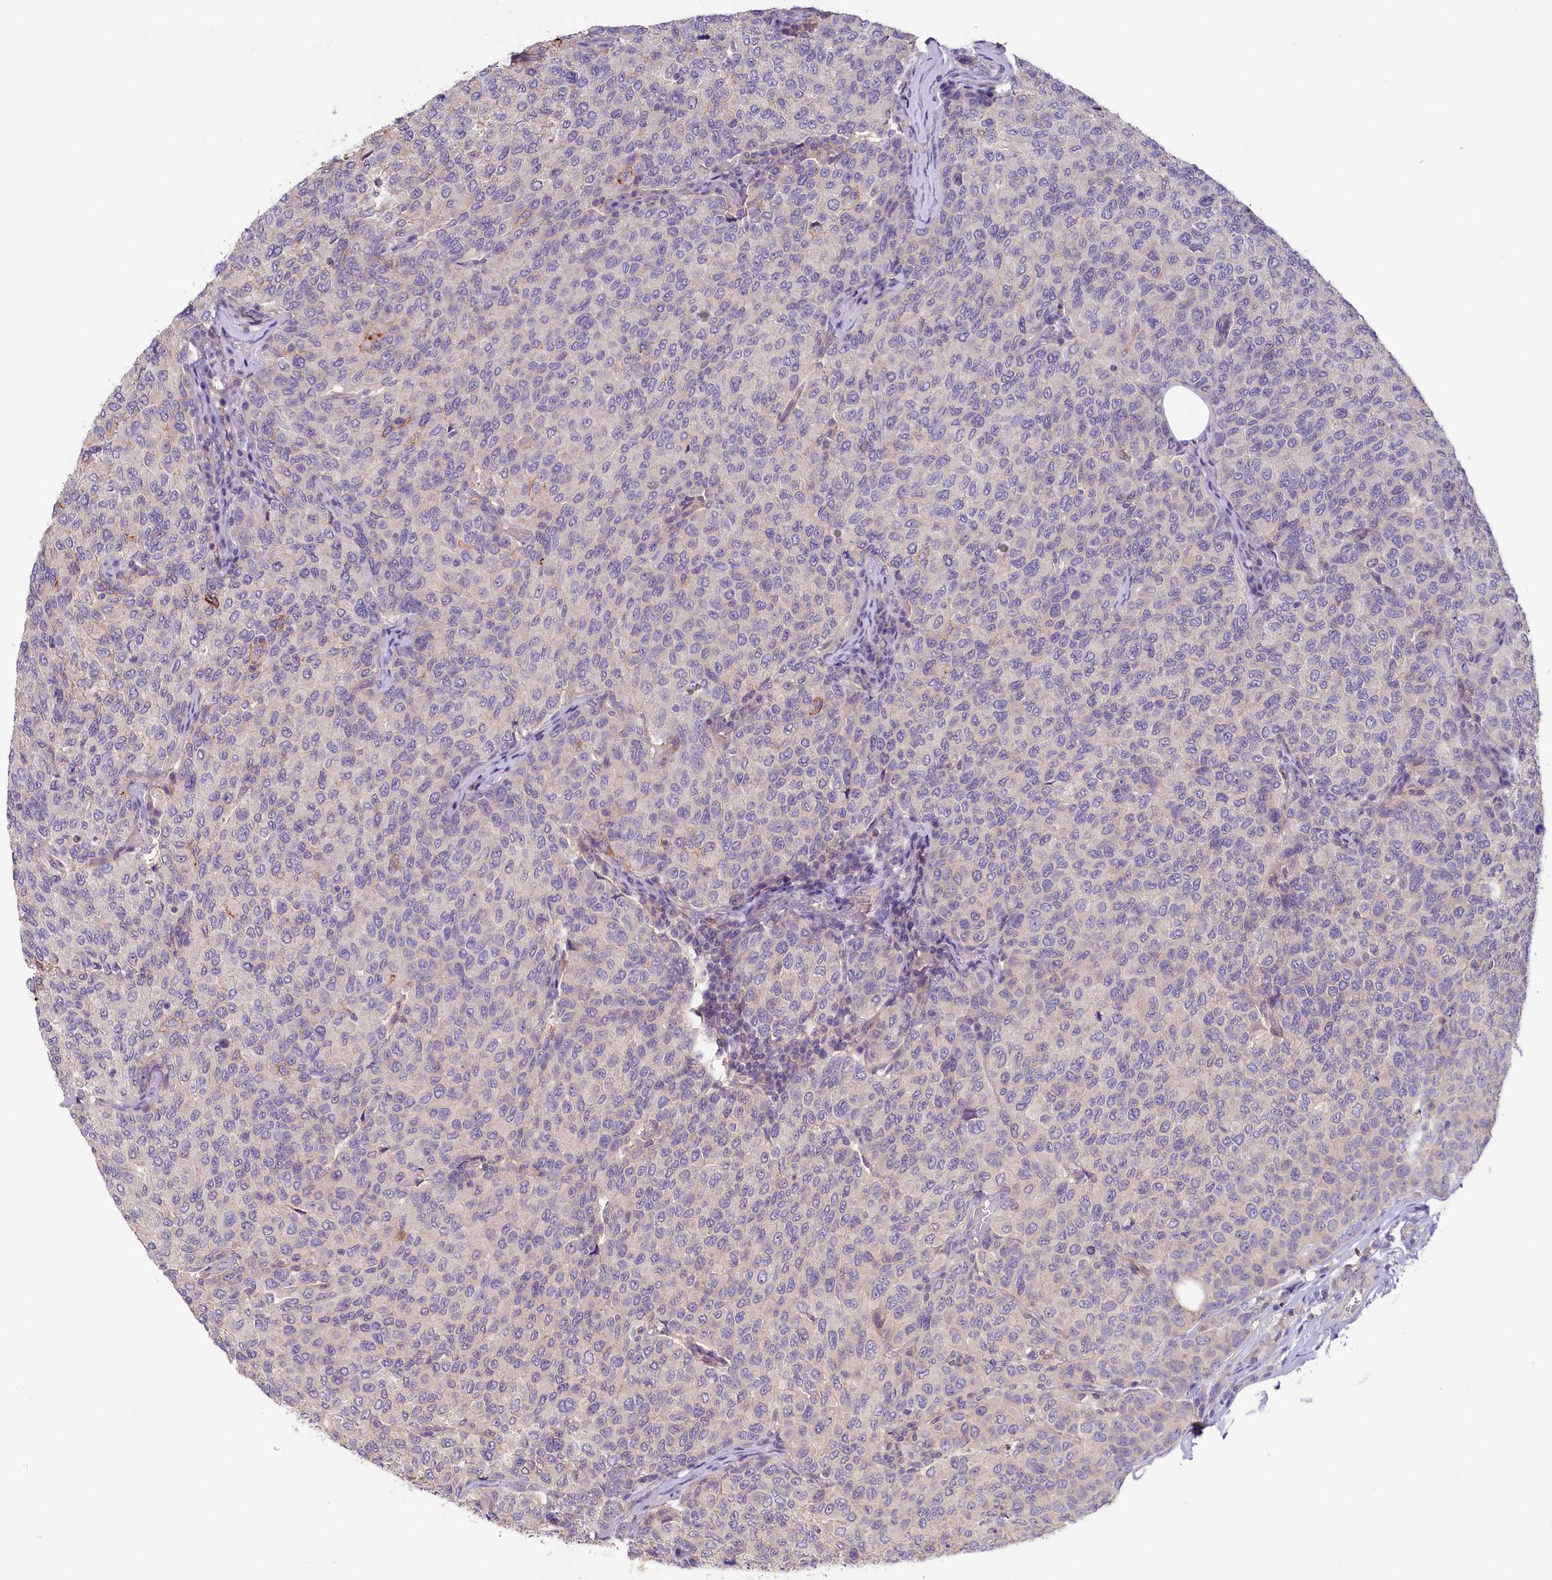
{"staining": {"intensity": "negative", "quantity": "none", "location": "none"}, "tissue": "breast cancer", "cell_type": "Tumor cells", "image_type": "cancer", "snomed": [{"axis": "morphology", "description": "Duct carcinoma"}, {"axis": "topography", "description": "Breast"}], "caption": "IHC of human breast infiltrating ductal carcinoma demonstrates no positivity in tumor cells.", "gene": "PDE6D", "patient": {"sex": "female", "age": 55}}